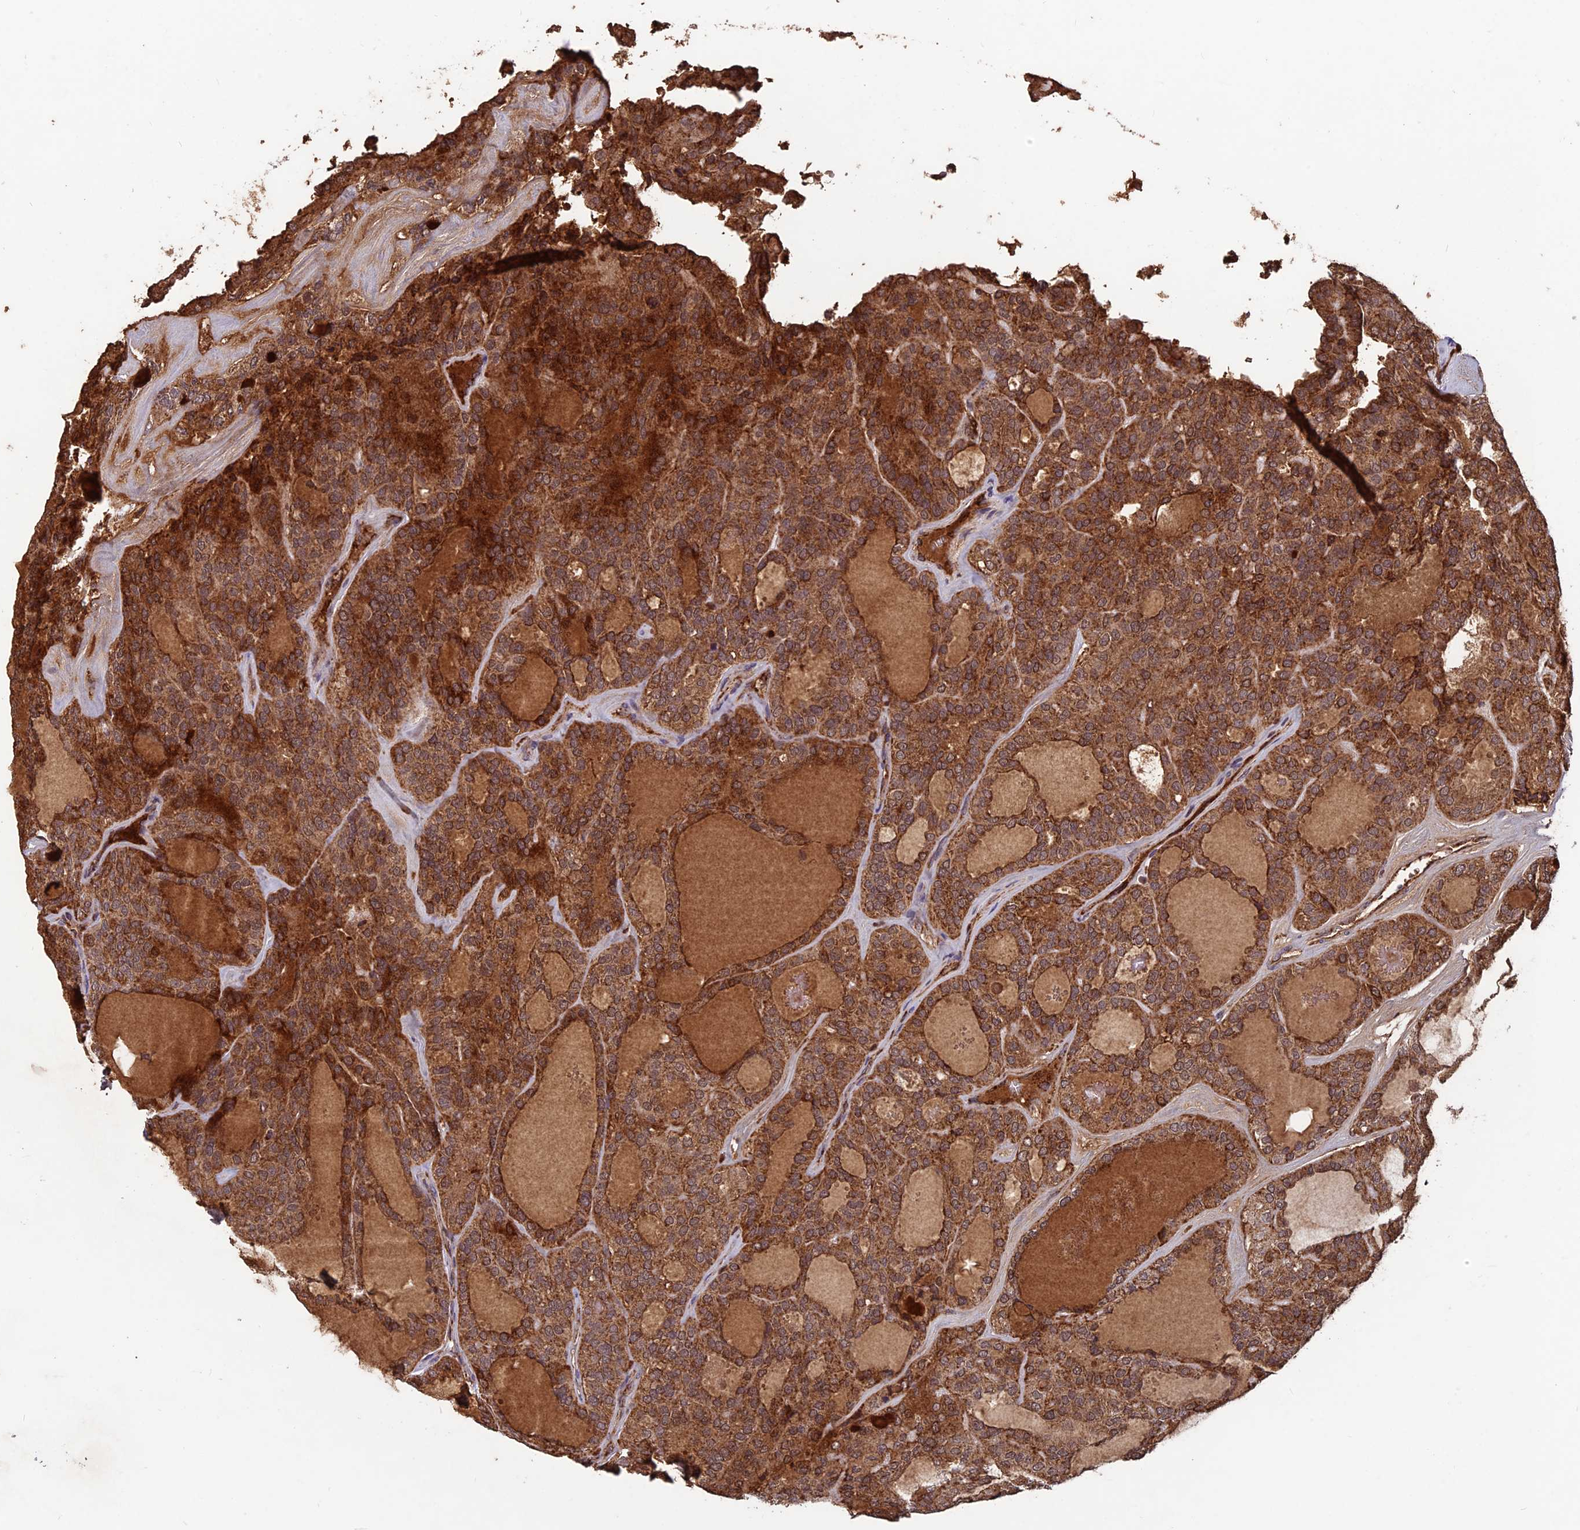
{"staining": {"intensity": "strong", "quantity": ">75%", "location": "cytoplasmic/membranous"}, "tissue": "thyroid cancer", "cell_type": "Tumor cells", "image_type": "cancer", "snomed": [{"axis": "morphology", "description": "Follicular adenoma carcinoma, NOS"}, {"axis": "topography", "description": "Thyroid gland"}], "caption": "Follicular adenoma carcinoma (thyroid) was stained to show a protein in brown. There is high levels of strong cytoplasmic/membranous expression in approximately >75% of tumor cells.", "gene": "CCDC15", "patient": {"sex": "male", "age": 75}}